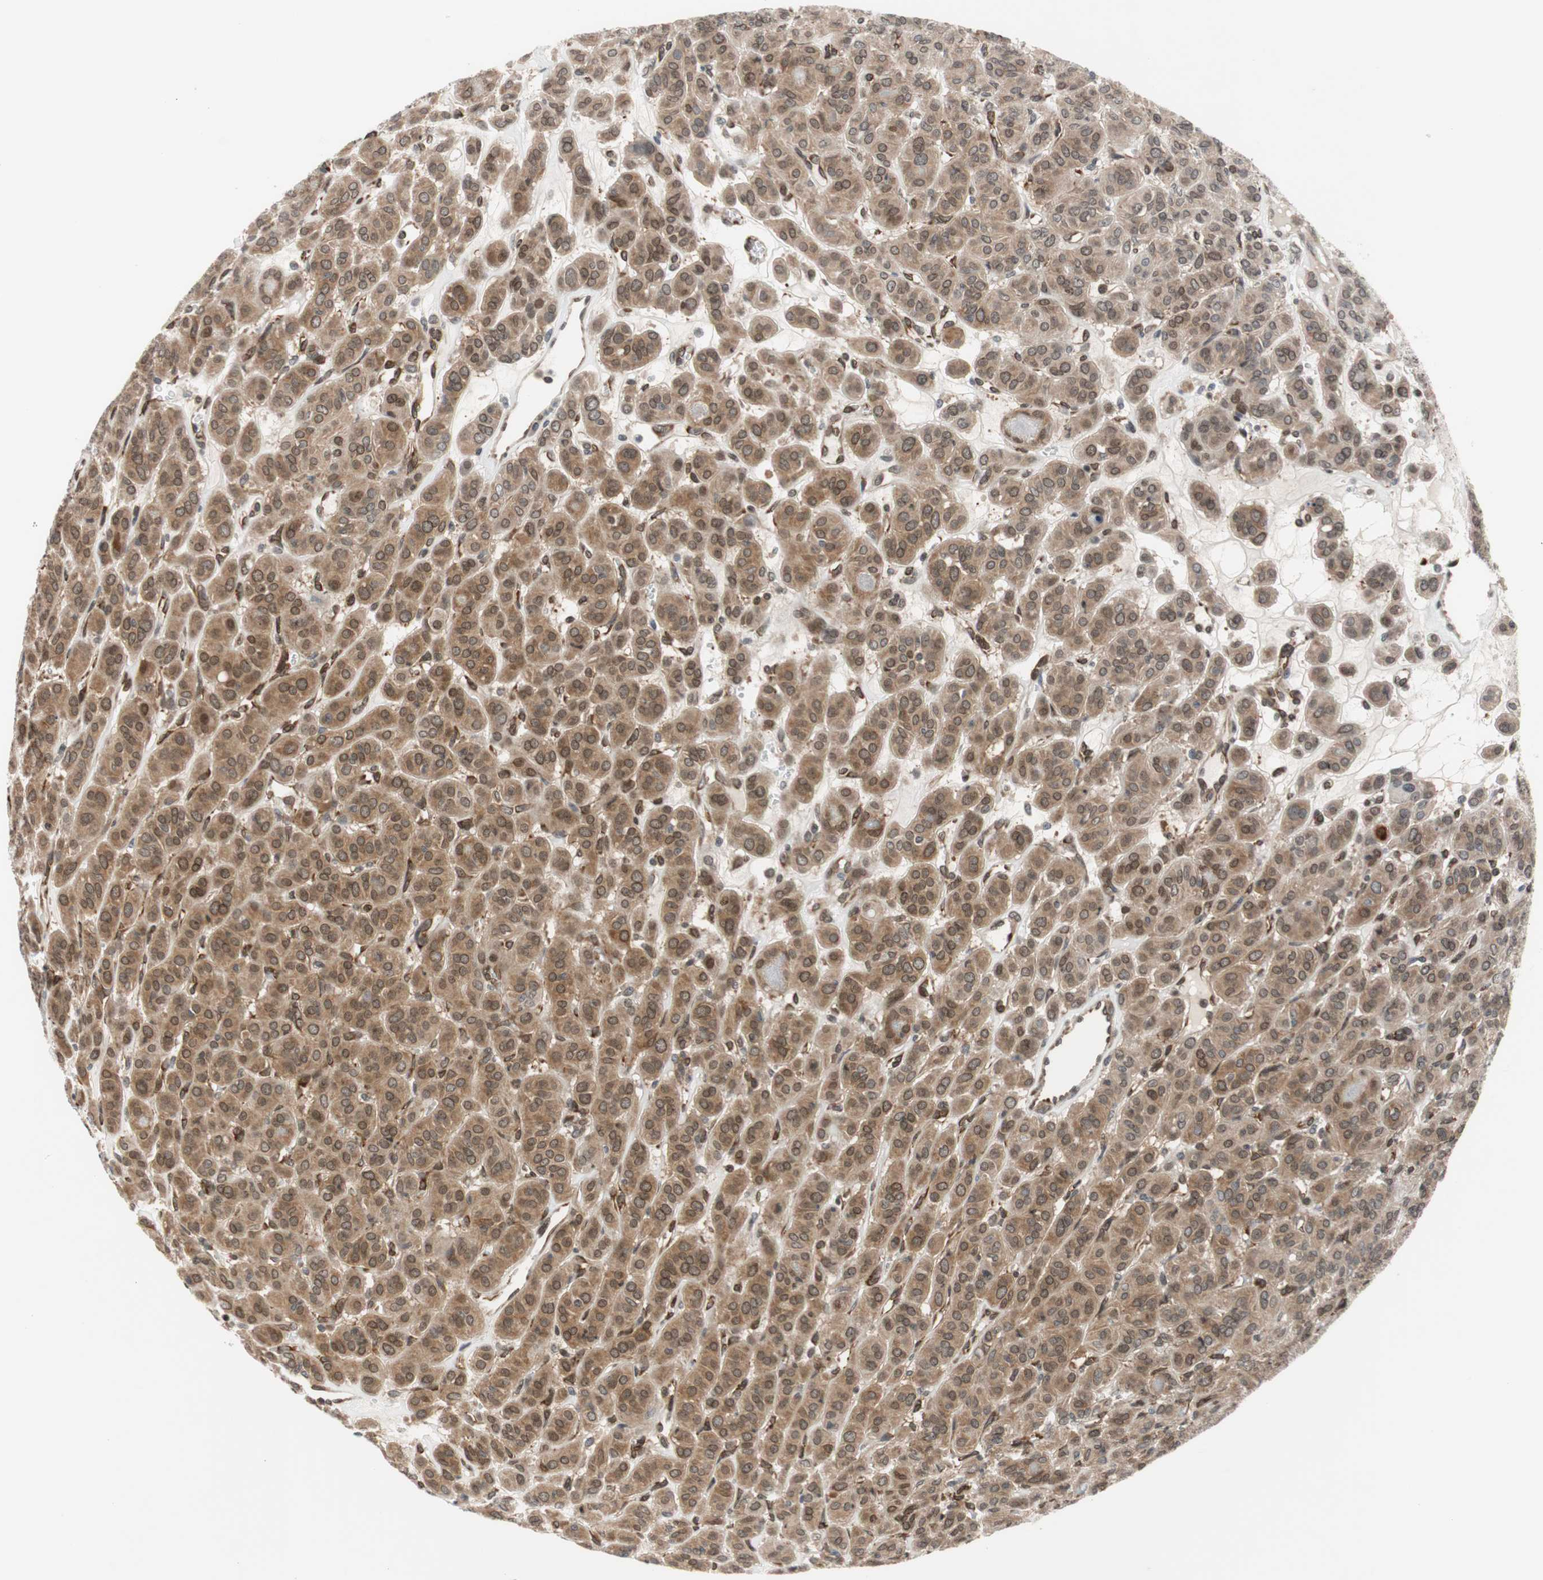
{"staining": {"intensity": "moderate", "quantity": ">75%", "location": "cytoplasmic/membranous"}, "tissue": "thyroid cancer", "cell_type": "Tumor cells", "image_type": "cancer", "snomed": [{"axis": "morphology", "description": "Follicular adenoma carcinoma, NOS"}, {"axis": "topography", "description": "Thyroid gland"}], "caption": "Tumor cells display moderate cytoplasmic/membranous expression in about >75% of cells in thyroid cancer (follicular adenoma carcinoma).", "gene": "ZNF512B", "patient": {"sex": "female", "age": 71}}